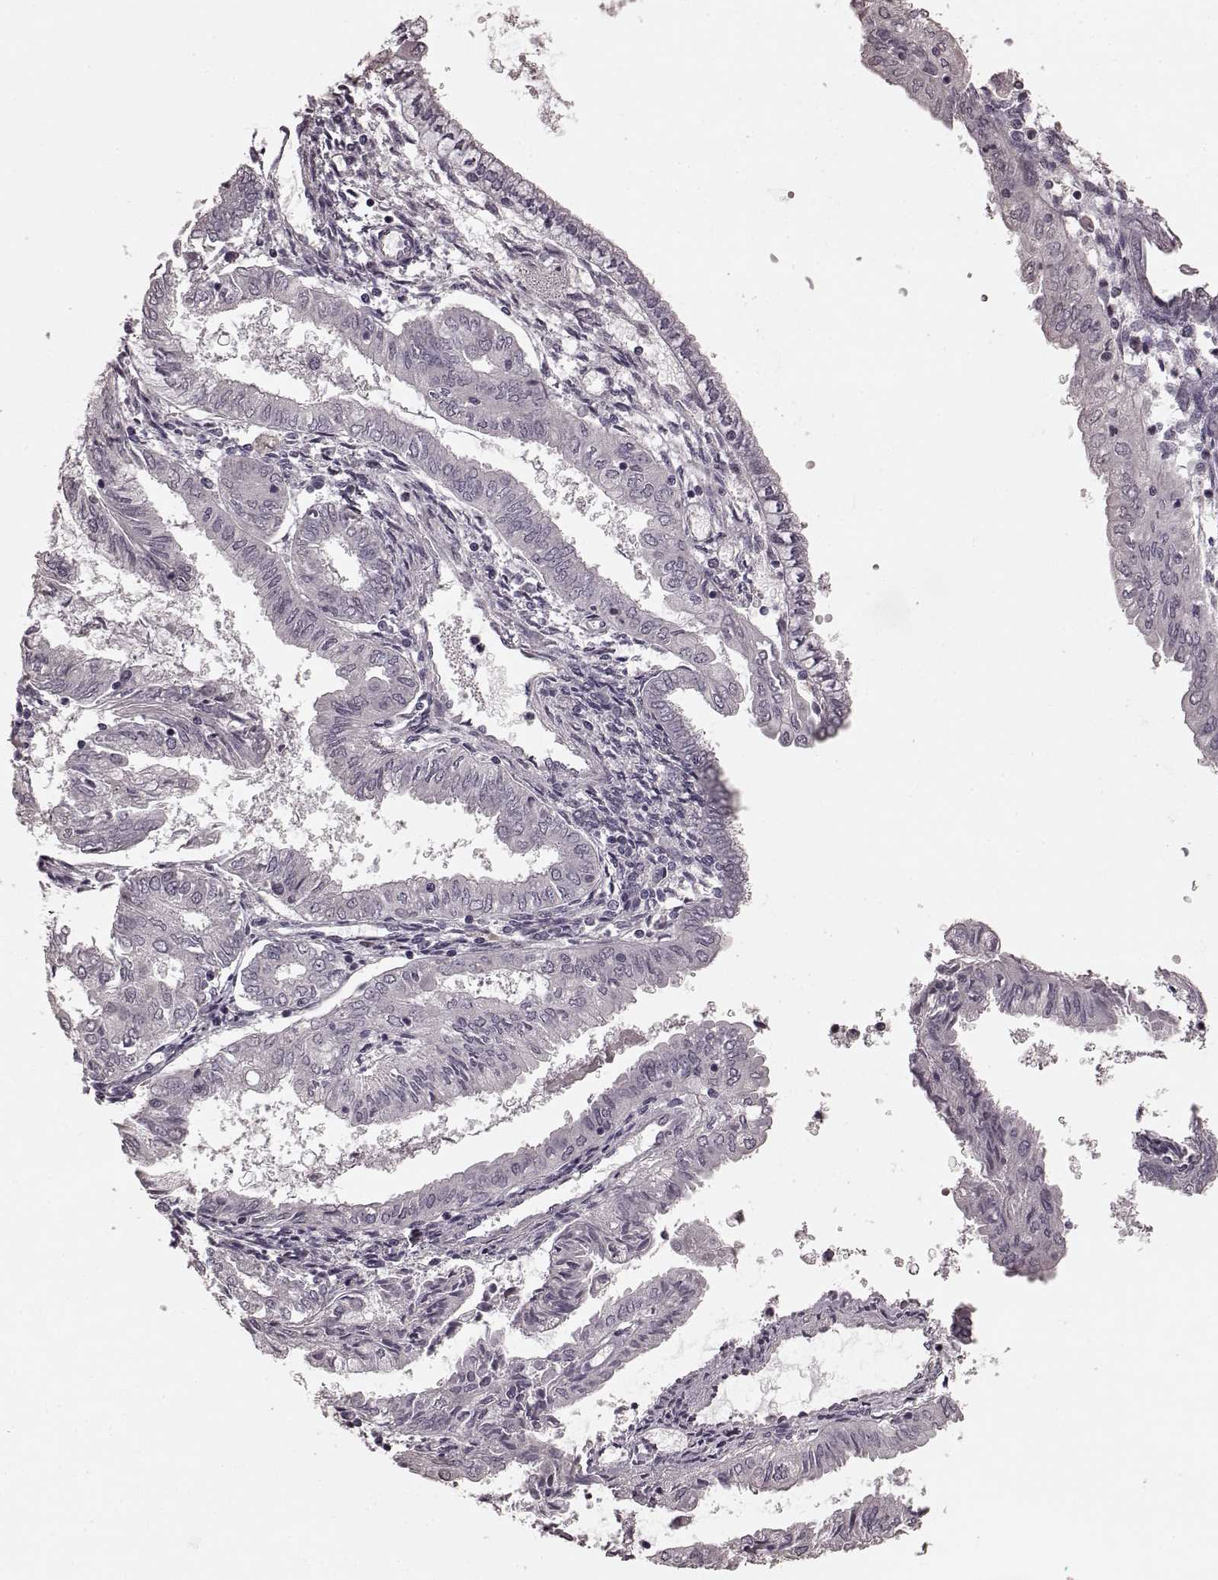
{"staining": {"intensity": "negative", "quantity": "none", "location": "none"}, "tissue": "endometrial cancer", "cell_type": "Tumor cells", "image_type": "cancer", "snomed": [{"axis": "morphology", "description": "Adenocarcinoma, NOS"}, {"axis": "topography", "description": "Endometrium"}], "caption": "Immunohistochemistry (IHC) histopathology image of neoplastic tissue: endometrial cancer (adenocarcinoma) stained with DAB reveals no significant protein positivity in tumor cells.", "gene": "CD28", "patient": {"sex": "female", "age": 68}}